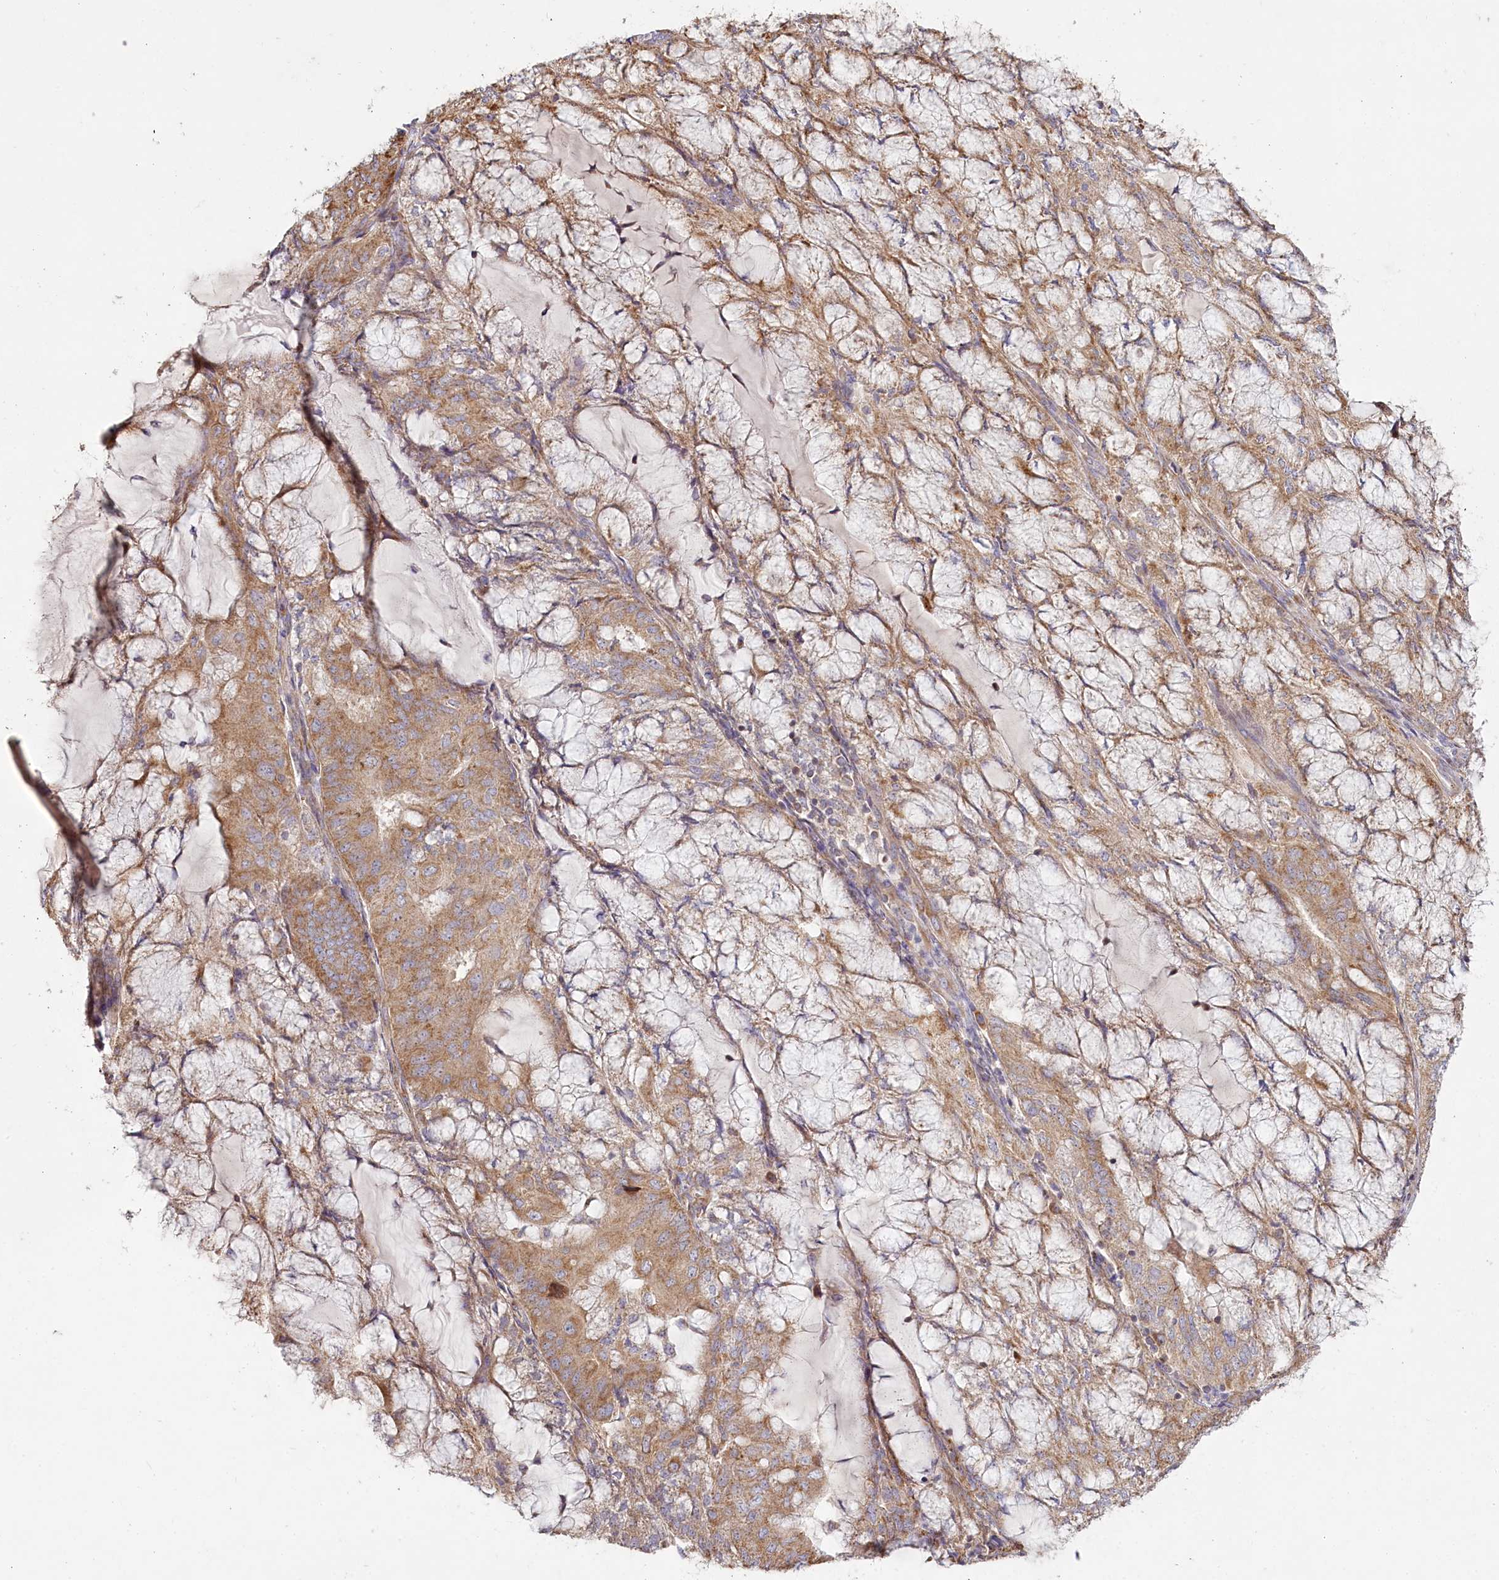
{"staining": {"intensity": "moderate", "quantity": ">75%", "location": "cytoplasmic/membranous"}, "tissue": "endometrial cancer", "cell_type": "Tumor cells", "image_type": "cancer", "snomed": [{"axis": "morphology", "description": "Adenocarcinoma, NOS"}, {"axis": "topography", "description": "Endometrium"}], "caption": "Protein staining of endometrial cancer (adenocarcinoma) tissue displays moderate cytoplasmic/membranous positivity in approximately >75% of tumor cells.", "gene": "ACOX2", "patient": {"sex": "female", "age": 81}}